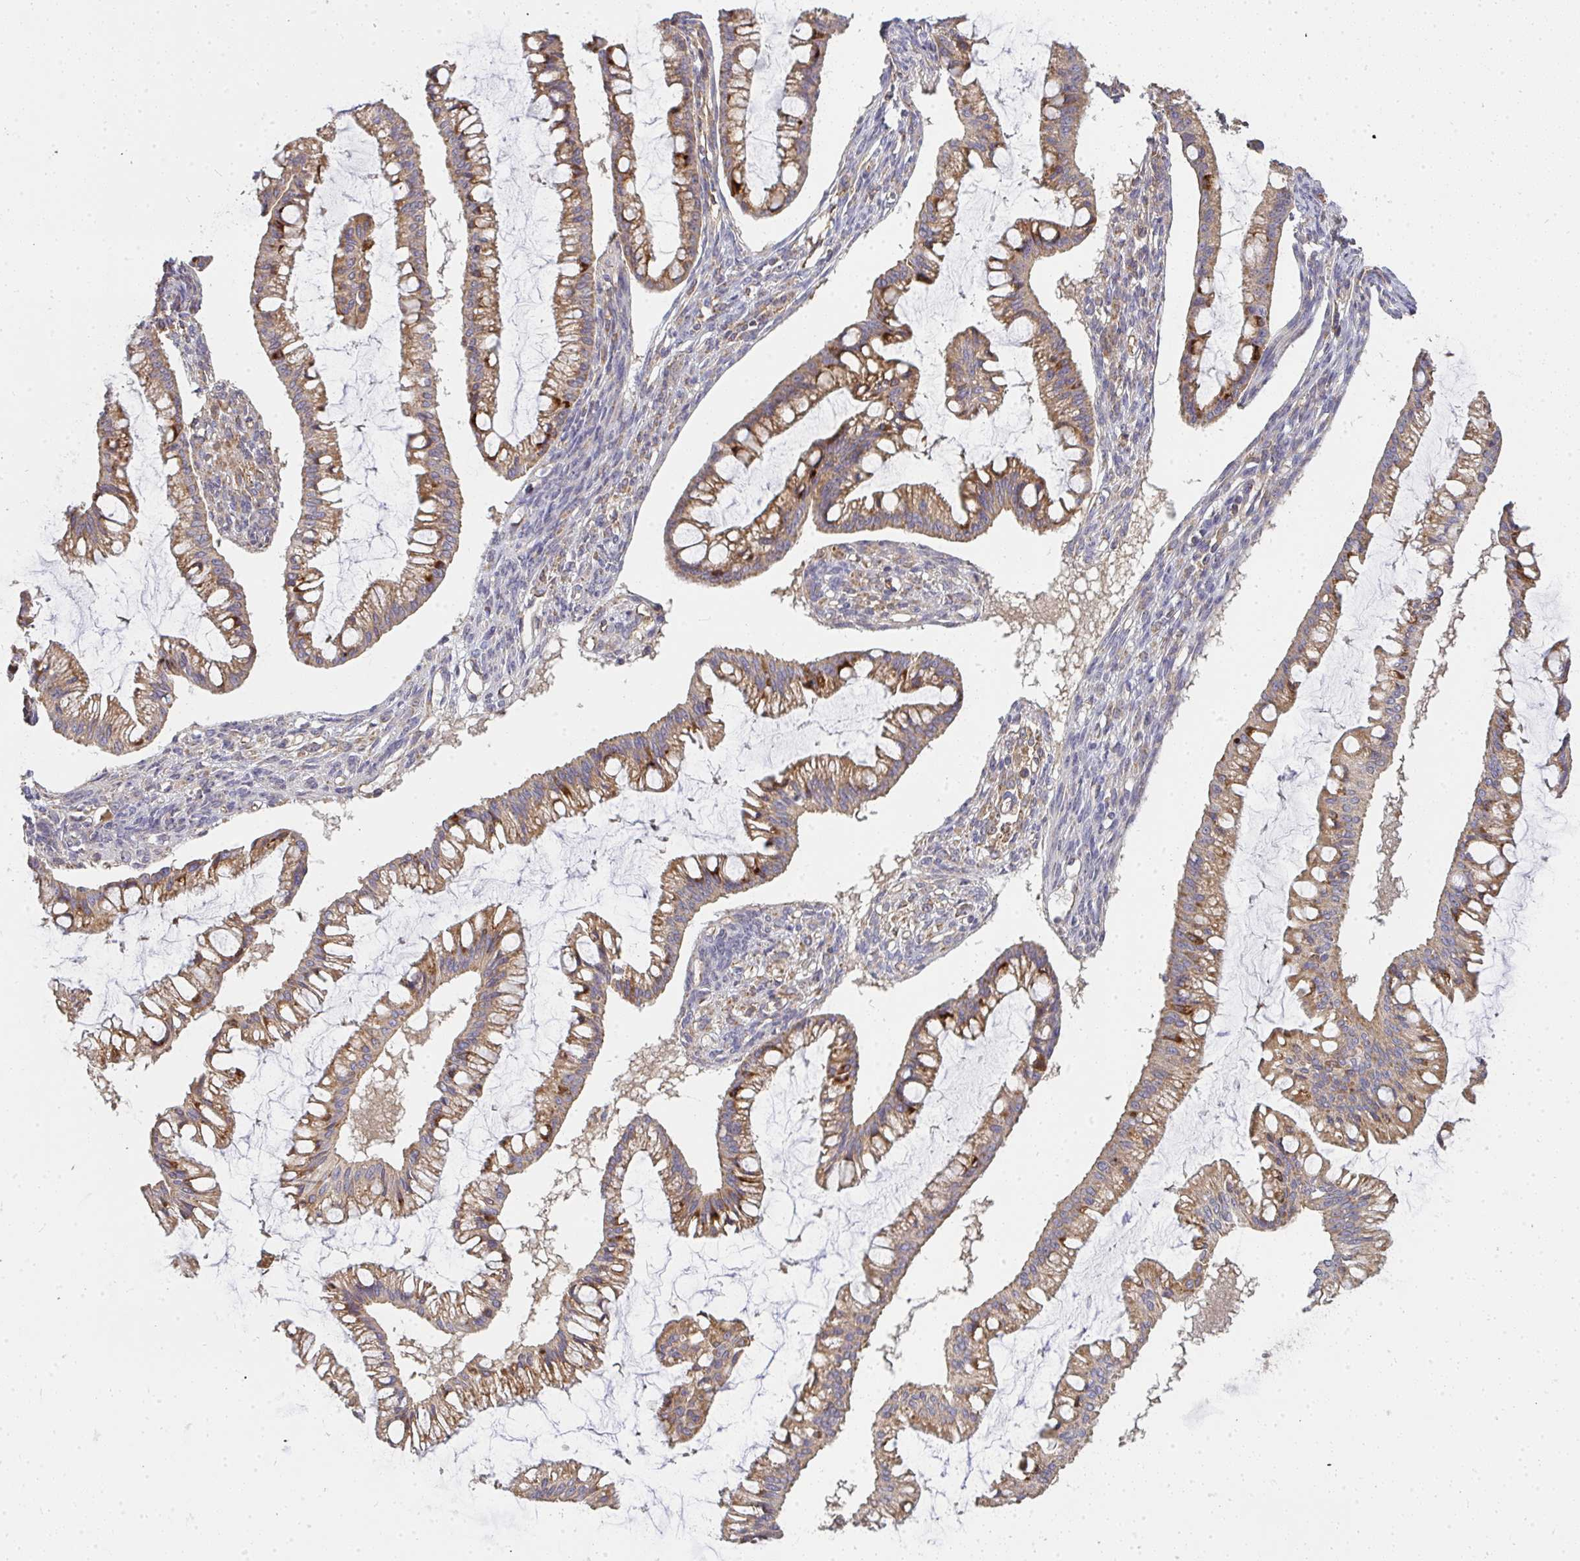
{"staining": {"intensity": "moderate", "quantity": ">75%", "location": "cytoplasmic/membranous"}, "tissue": "ovarian cancer", "cell_type": "Tumor cells", "image_type": "cancer", "snomed": [{"axis": "morphology", "description": "Cystadenocarcinoma, mucinous, NOS"}, {"axis": "topography", "description": "Ovary"}], "caption": "Moderate cytoplasmic/membranous protein expression is seen in about >75% of tumor cells in ovarian mucinous cystadenocarcinoma.", "gene": "B4GALT6", "patient": {"sex": "female", "age": 73}}